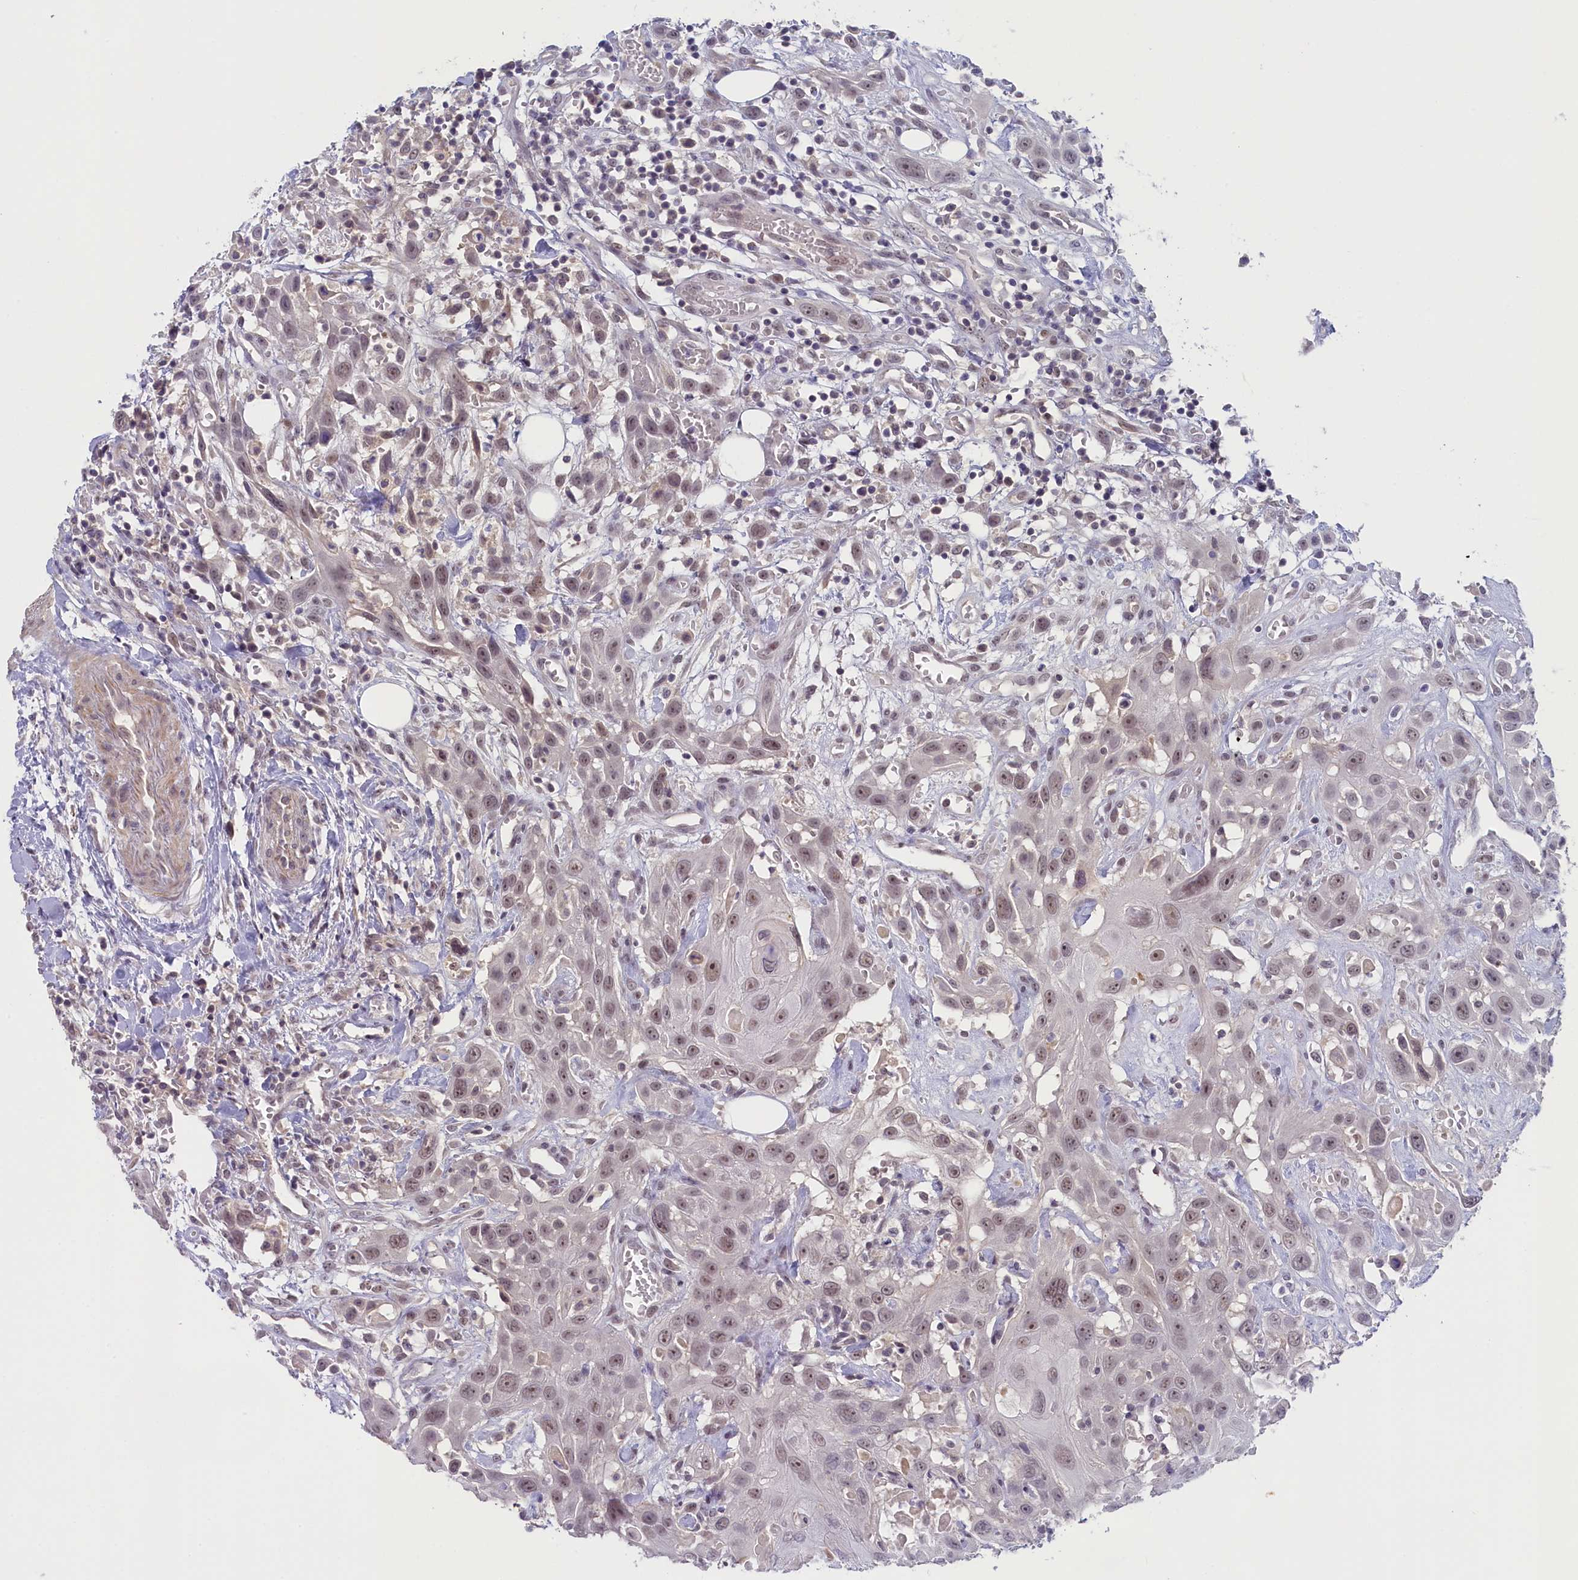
{"staining": {"intensity": "weak", "quantity": ">75%", "location": "nuclear"}, "tissue": "head and neck cancer", "cell_type": "Tumor cells", "image_type": "cancer", "snomed": [{"axis": "morphology", "description": "Squamous cell carcinoma, NOS"}, {"axis": "topography", "description": "Head-Neck"}], "caption": "Human head and neck cancer (squamous cell carcinoma) stained with a protein marker exhibits weak staining in tumor cells.", "gene": "CRAMP1", "patient": {"sex": "male", "age": 81}}